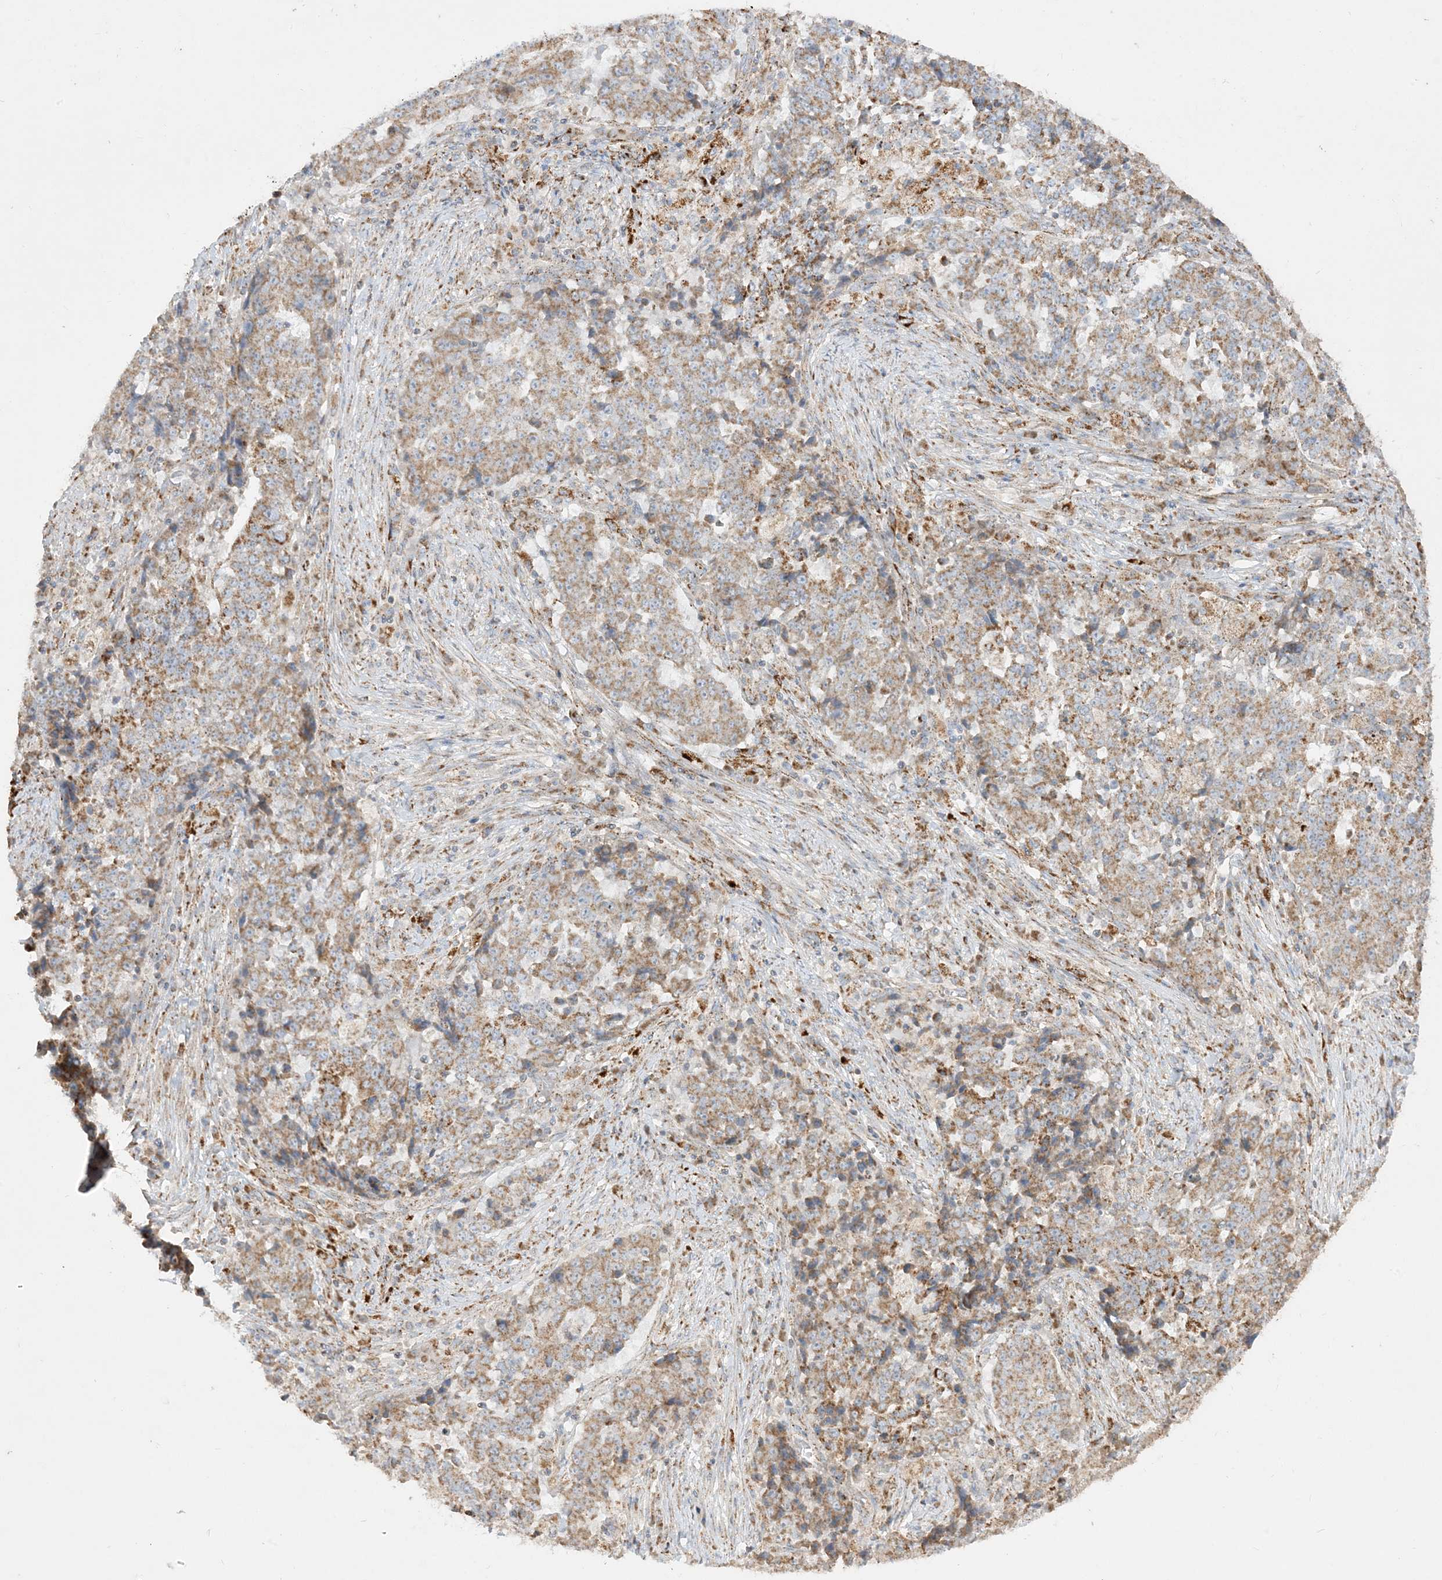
{"staining": {"intensity": "moderate", "quantity": ">75%", "location": "cytoplasmic/membranous"}, "tissue": "stomach cancer", "cell_type": "Tumor cells", "image_type": "cancer", "snomed": [{"axis": "morphology", "description": "Adenocarcinoma, NOS"}, {"axis": "topography", "description": "Stomach"}], "caption": "Immunohistochemistry (IHC) photomicrograph of neoplastic tissue: human stomach cancer stained using immunohistochemistry (IHC) reveals medium levels of moderate protein expression localized specifically in the cytoplasmic/membranous of tumor cells, appearing as a cytoplasmic/membranous brown color.", "gene": "NDUFAF3", "patient": {"sex": "male", "age": 59}}